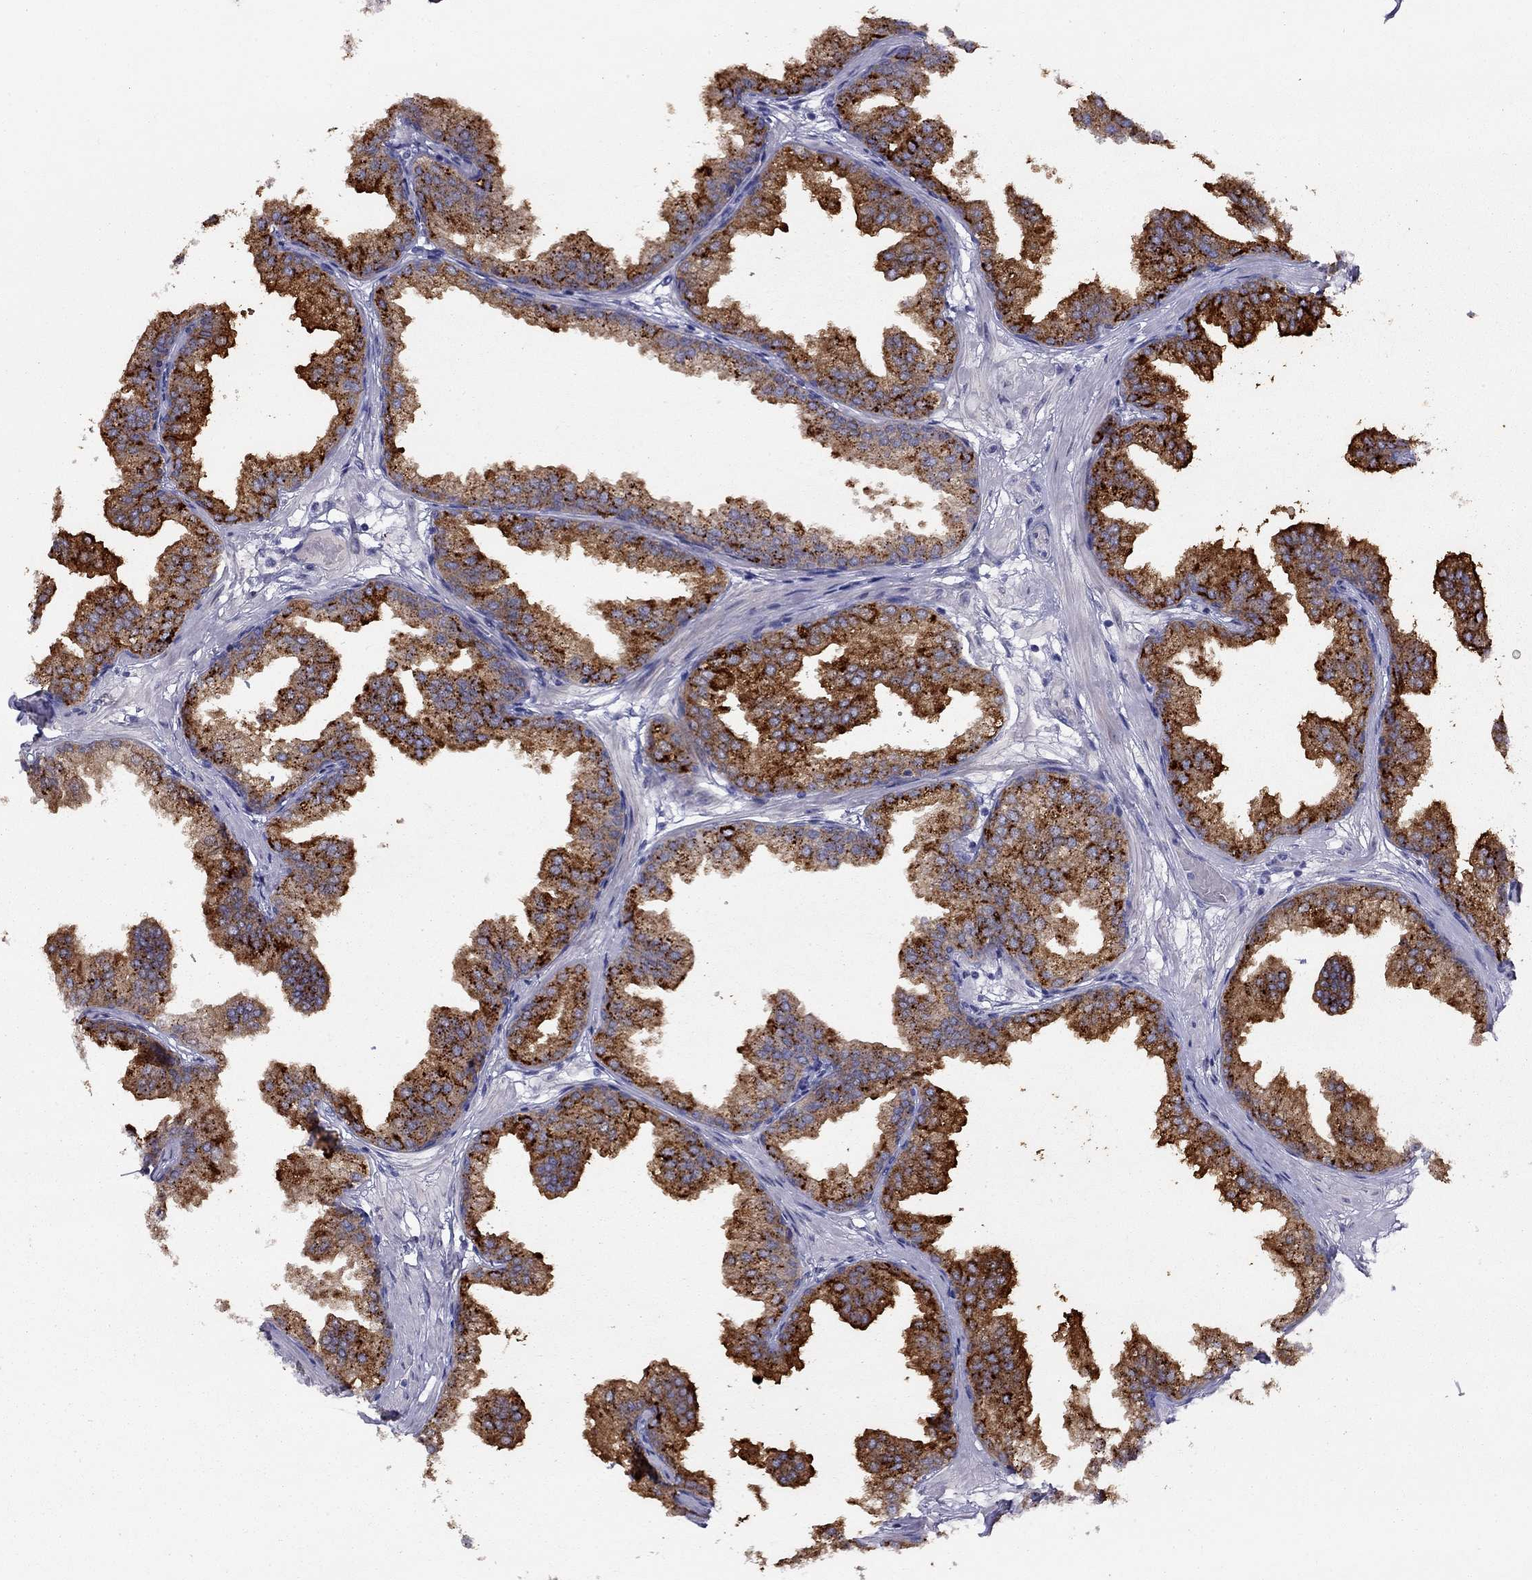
{"staining": {"intensity": "strong", "quantity": ">75%", "location": "cytoplasmic/membranous"}, "tissue": "prostate", "cell_type": "Glandular cells", "image_type": "normal", "snomed": [{"axis": "morphology", "description": "Normal tissue, NOS"}, {"axis": "topography", "description": "Prostate"}], "caption": "Prostate stained with DAB IHC demonstrates high levels of strong cytoplasmic/membranous expression in approximately >75% of glandular cells. The protein of interest is stained brown, and the nuclei are stained in blue (DAB IHC with brightfield microscopy, high magnification).", "gene": "CPNE4", "patient": {"sex": "male", "age": 37}}